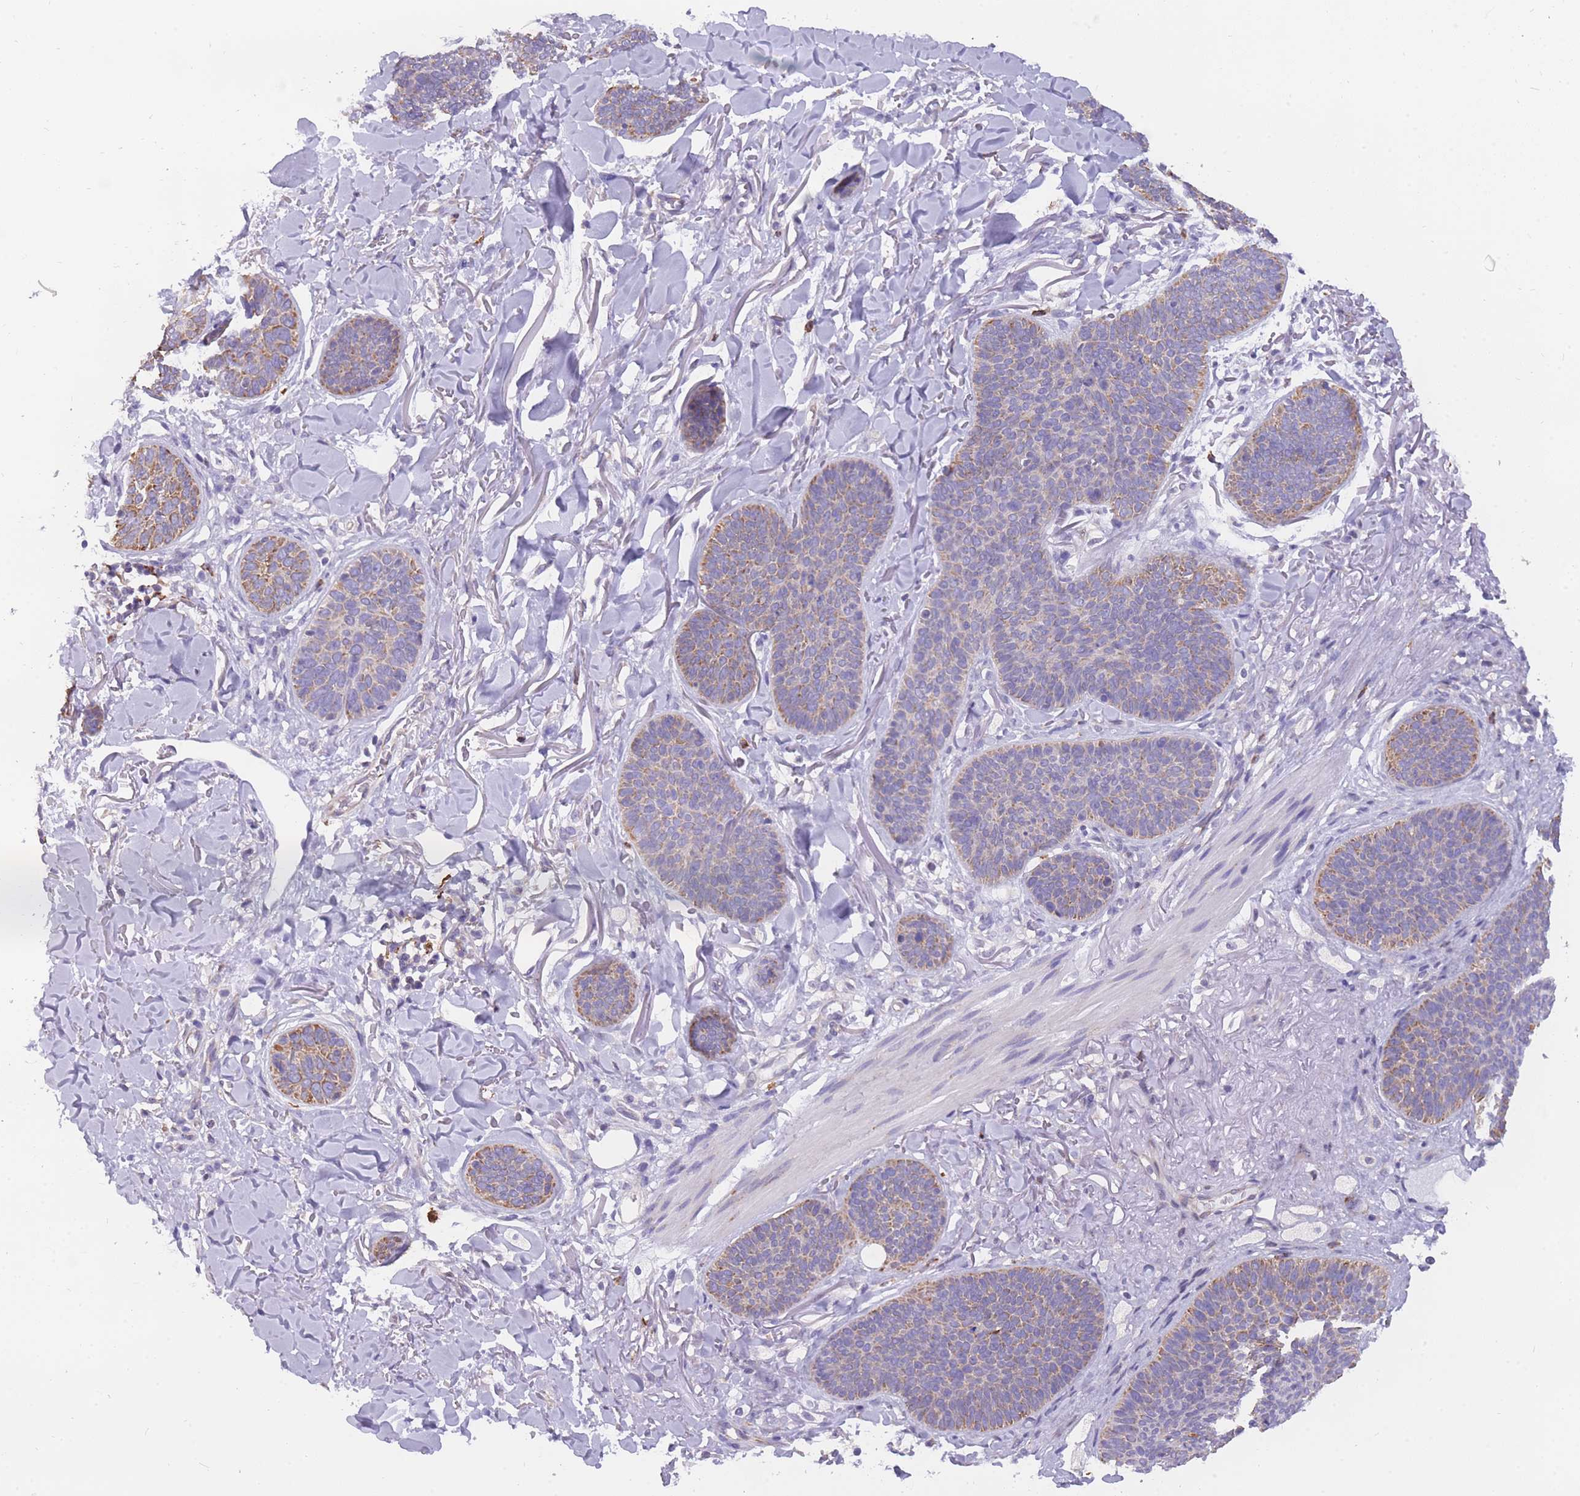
{"staining": {"intensity": "moderate", "quantity": "25%-75%", "location": "cytoplasmic/membranous"}, "tissue": "skin cancer", "cell_type": "Tumor cells", "image_type": "cancer", "snomed": [{"axis": "morphology", "description": "Basal cell carcinoma"}, {"axis": "topography", "description": "Skin"}], "caption": "The micrograph exhibits staining of basal cell carcinoma (skin), revealing moderate cytoplasmic/membranous protein expression (brown color) within tumor cells. Immunohistochemistry stains the protein of interest in brown and the nuclei are stained blue.", "gene": "ZNF662", "patient": {"sex": "male", "age": 85}}